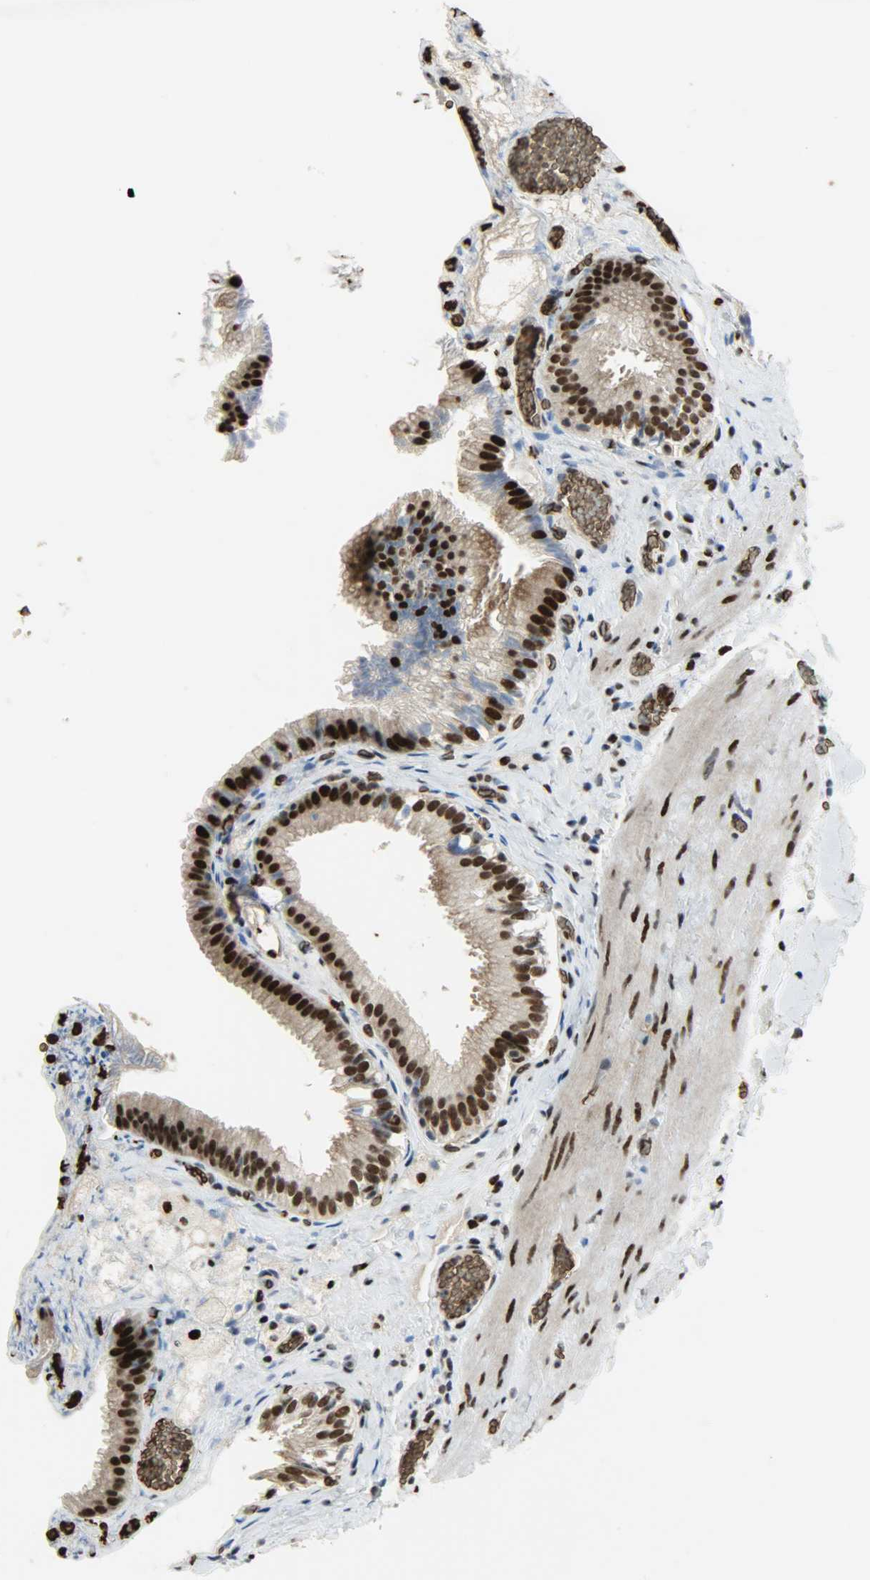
{"staining": {"intensity": "strong", "quantity": ">75%", "location": "cytoplasmic/membranous,nuclear"}, "tissue": "gallbladder", "cell_type": "Glandular cells", "image_type": "normal", "snomed": [{"axis": "morphology", "description": "Normal tissue, NOS"}, {"axis": "topography", "description": "Gallbladder"}], "caption": "Normal gallbladder was stained to show a protein in brown. There is high levels of strong cytoplasmic/membranous,nuclear staining in approximately >75% of glandular cells.", "gene": "SNAI1", "patient": {"sex": "female", "age": 24}}